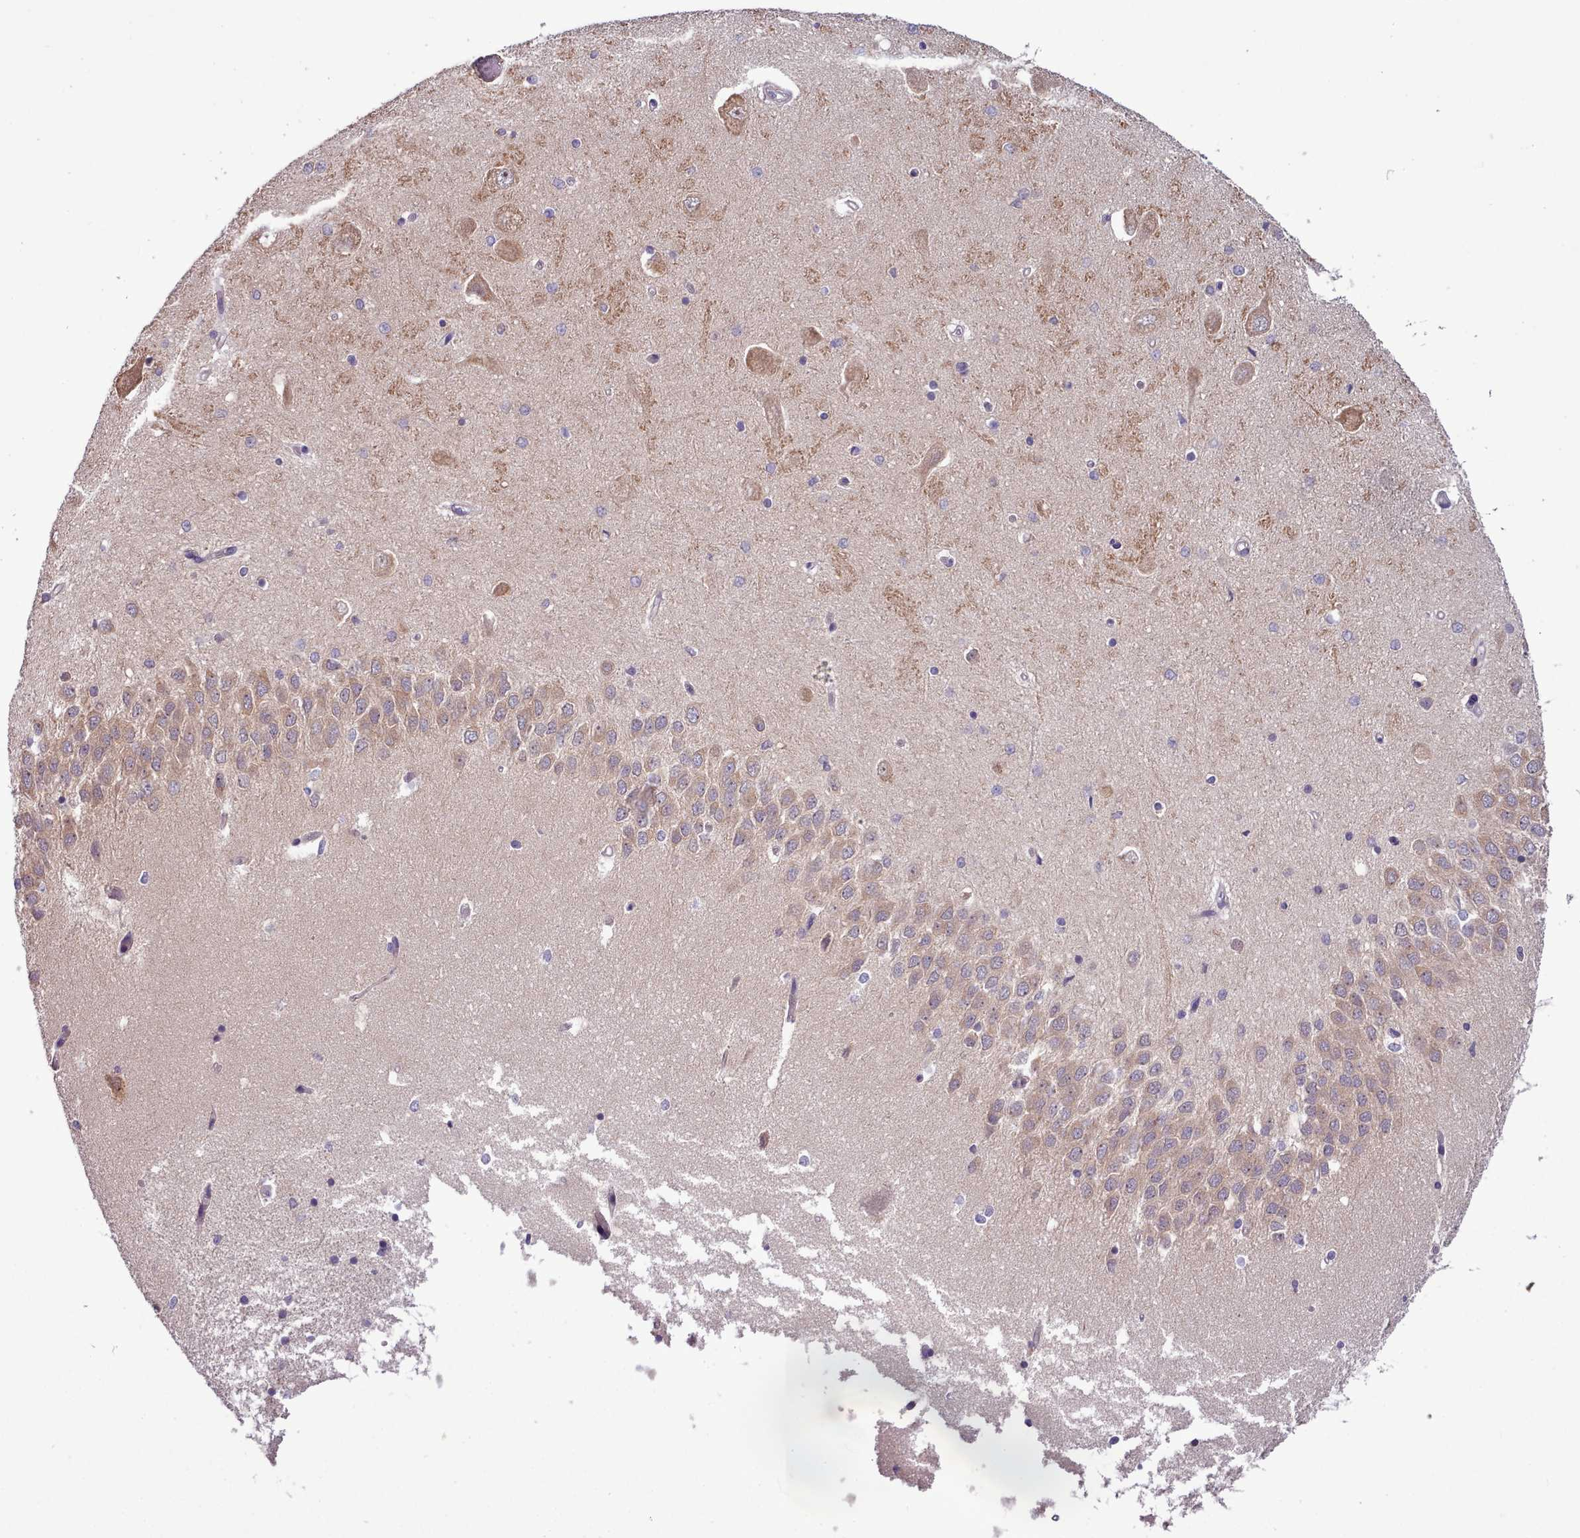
{"staining": {"intensity": "weak", "quantity": "<25%", "location": "cytoplasmic/membranous"}, "tissue": "hippocampus", "cell_type": "Glial cells", "image_type": "normal", "snomed": [{"axis": "morphology", "description": "Normal tissue, NOS"}, {"axis": "topography", "description": "Hippocampus"}], "caption": "Human hippocampus stained for a protein using immunohistochemistry exhibits no staining in glial cells.", "gene": "SETX", "patient": {"sex": "male", "age": 45}}